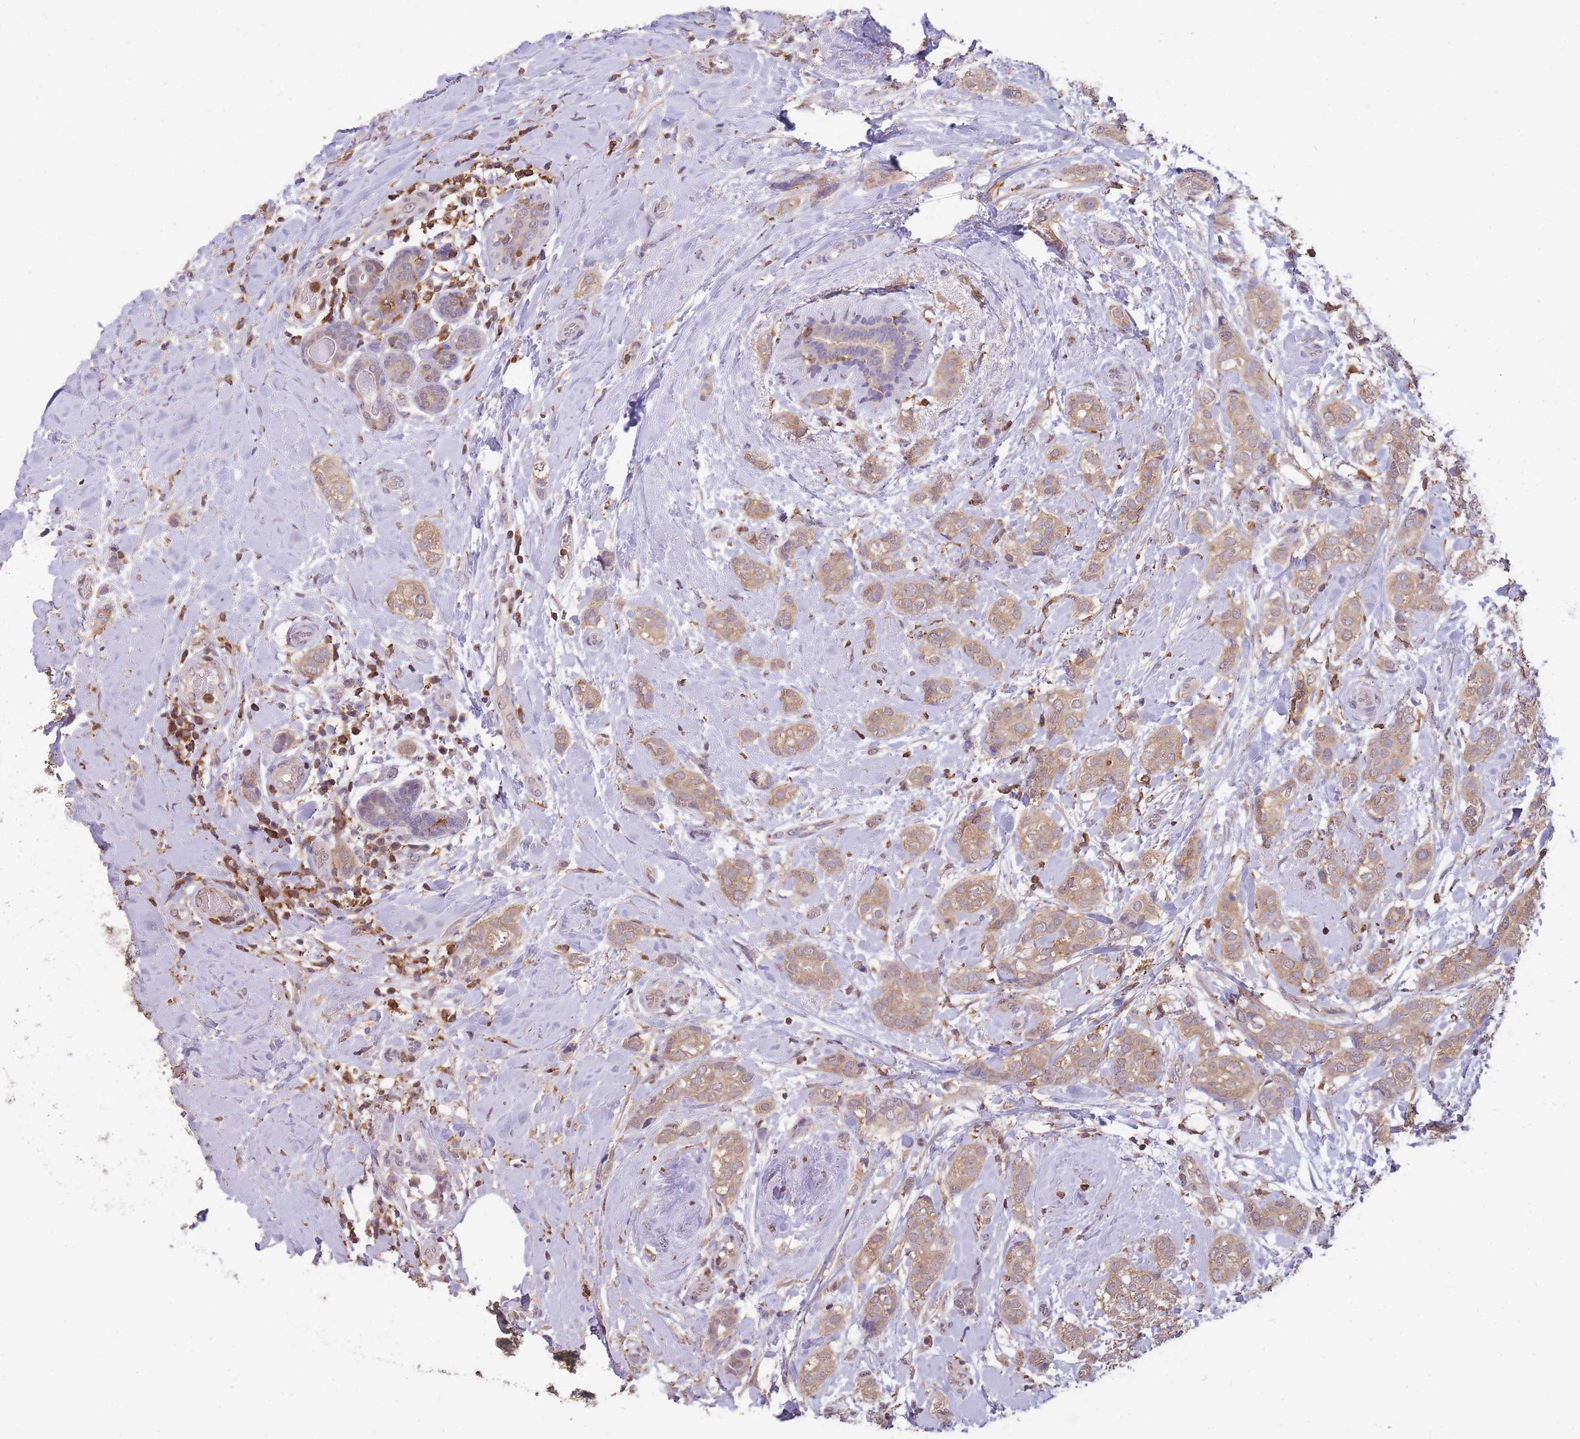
{"staining": {"intensity": "weak", "quantity": ">75%", "location": "cytoplasmic/membranous"}, "tissue": "breast cancer", "cell_type": "Tumor cells", "image_type": "cancer", "snomed": [{"axis": "morphology", "description": "Duct carcinoma"}, {"axis": "topography", "description": "Breast"}], "caption": "Protein expression analysis of breast invasive ductal carcinoma demonstrates weak cytoplasmic/membranous positivity in about >75% of tumor cells.", "gene": "GMIP", "patient": {"sex": "female", "age": 73}}